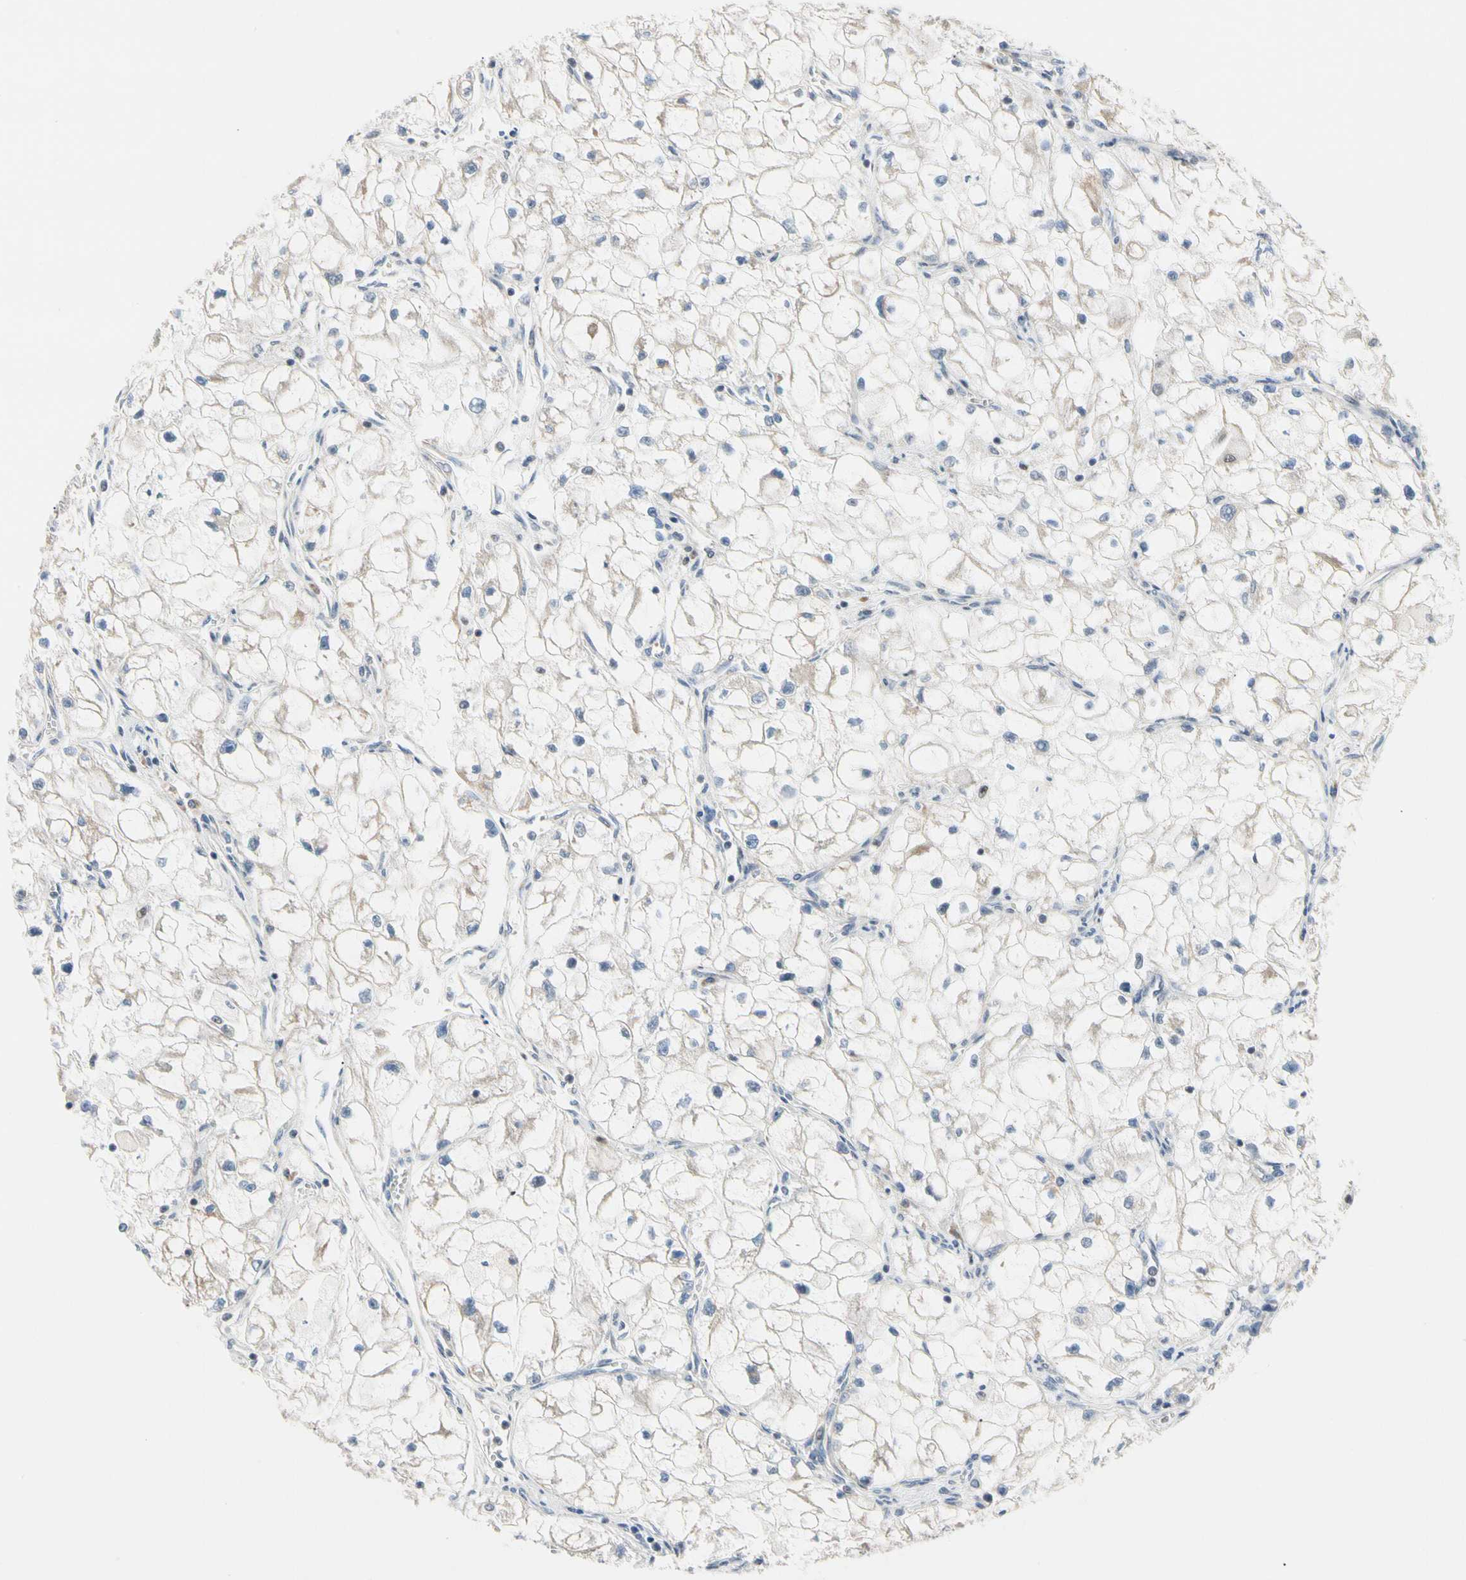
{"staining": {"intensity": "weak", "quantity": ">75%", "location": "cytoplasmic/membranous"}, "tissue": "renal cancer", "cell_type": "Tumor cells", "image_type": "cancer", "snomed": [{"axis": "morphology", "description": "Adenocarcinoma, NOS"}, {"axis": "topography", "description": "Kidney"}], "caption": "Brown immunohistochemical staining in adenocarcinoma (renal) demonstrates weak cytoplasmic/membranous expression in approximately >75% of tumor cells.", "gene": "MARK1", "patient": {"sex": "female", "age": 70}}